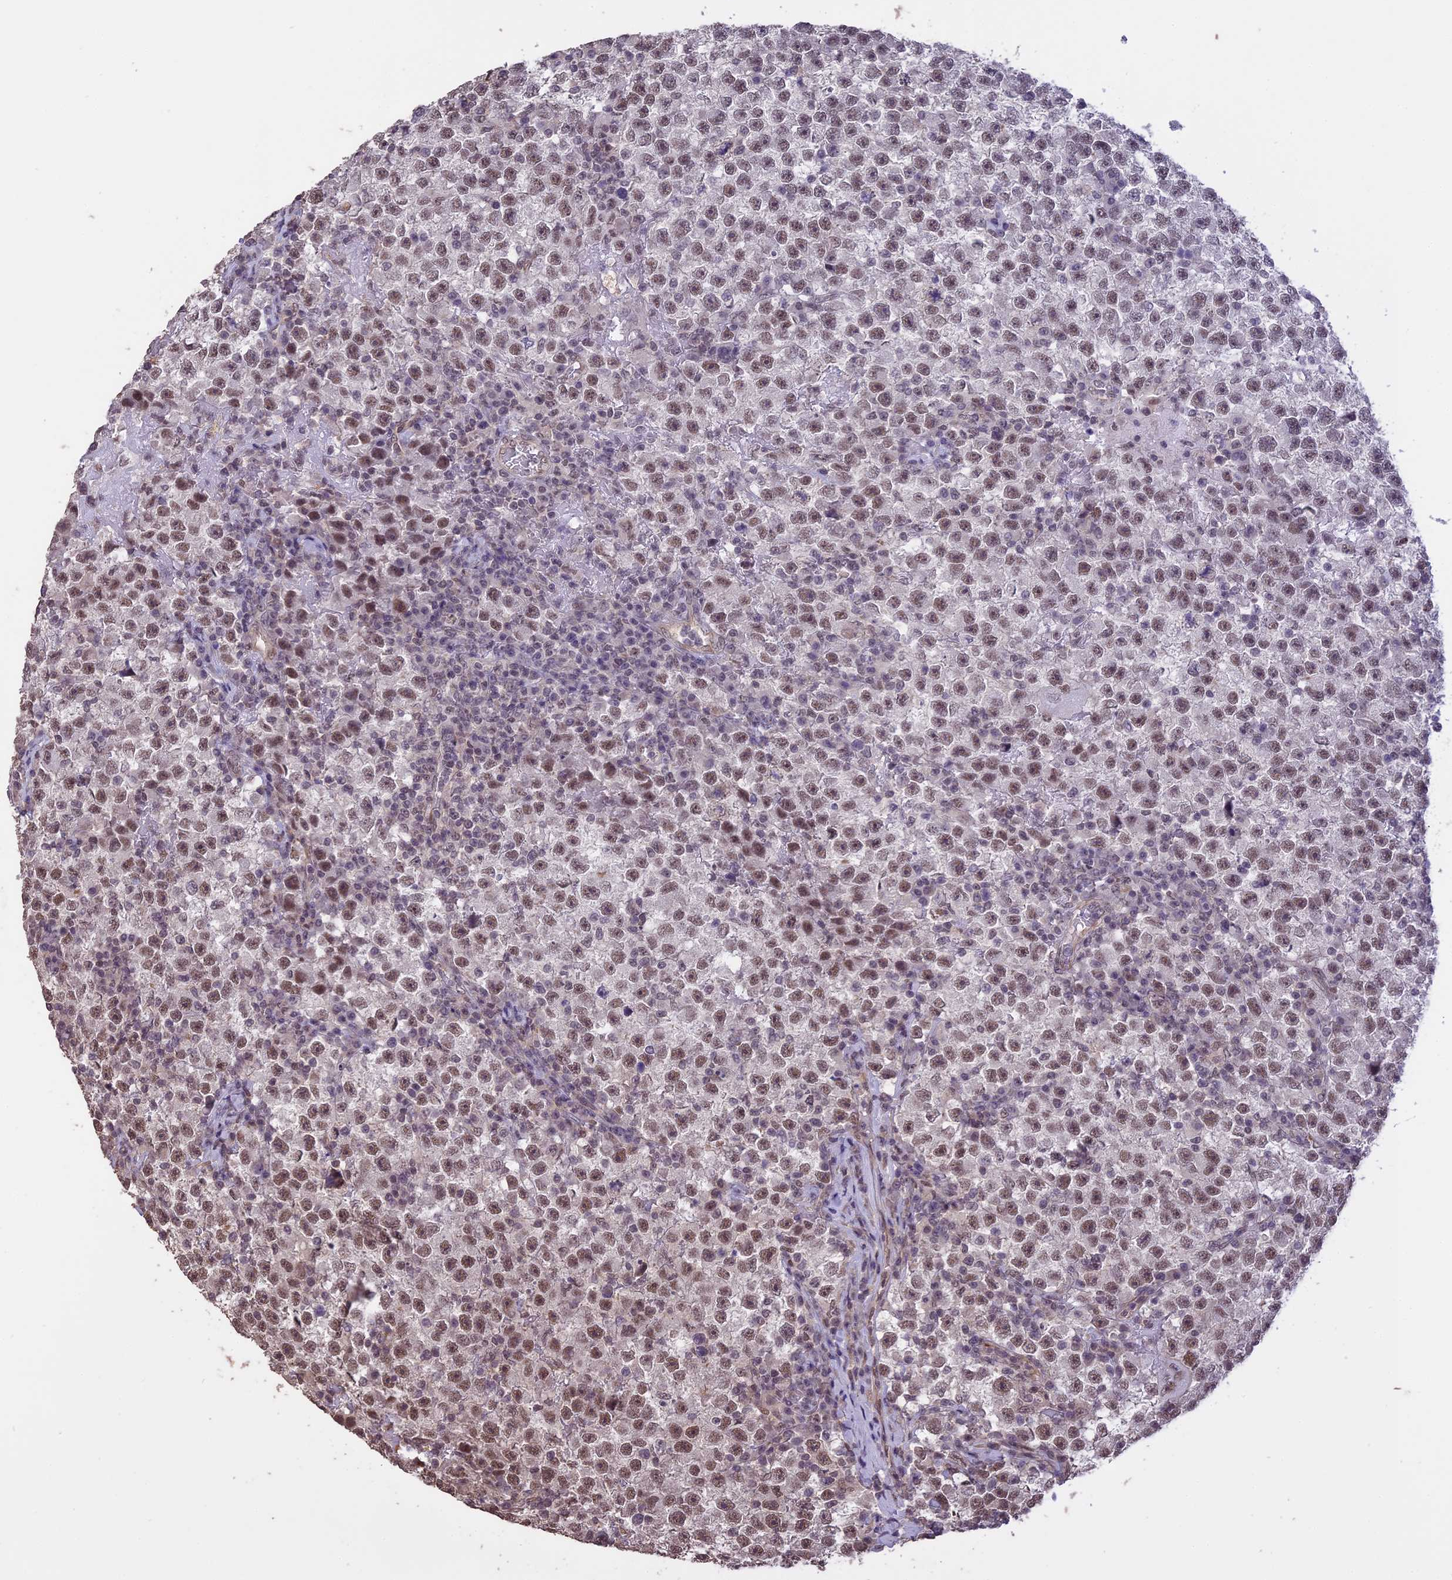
{"staining": {"intensity": "moderate", "quantity": ">75%", "location": "nuclear"}, "tissue": "testis cancer", "cell_type": "Tumor cells", "image_type": "cancer", "snomed": [{"axis": "morphology", "description": "Seminoma, NOS"}, {"axis": "topography", "description": "Testis"}], "caption": "This histopathology image reveals testis cancer stained with immunohistochemistry (IHC) to label a protein in brown. The nuclear of tumor cells show moderate positivity for the protein. Nuclei are counter-stained blue.", "gene": "TIGD7", "patient": {"sex": "male", "age": 22}}